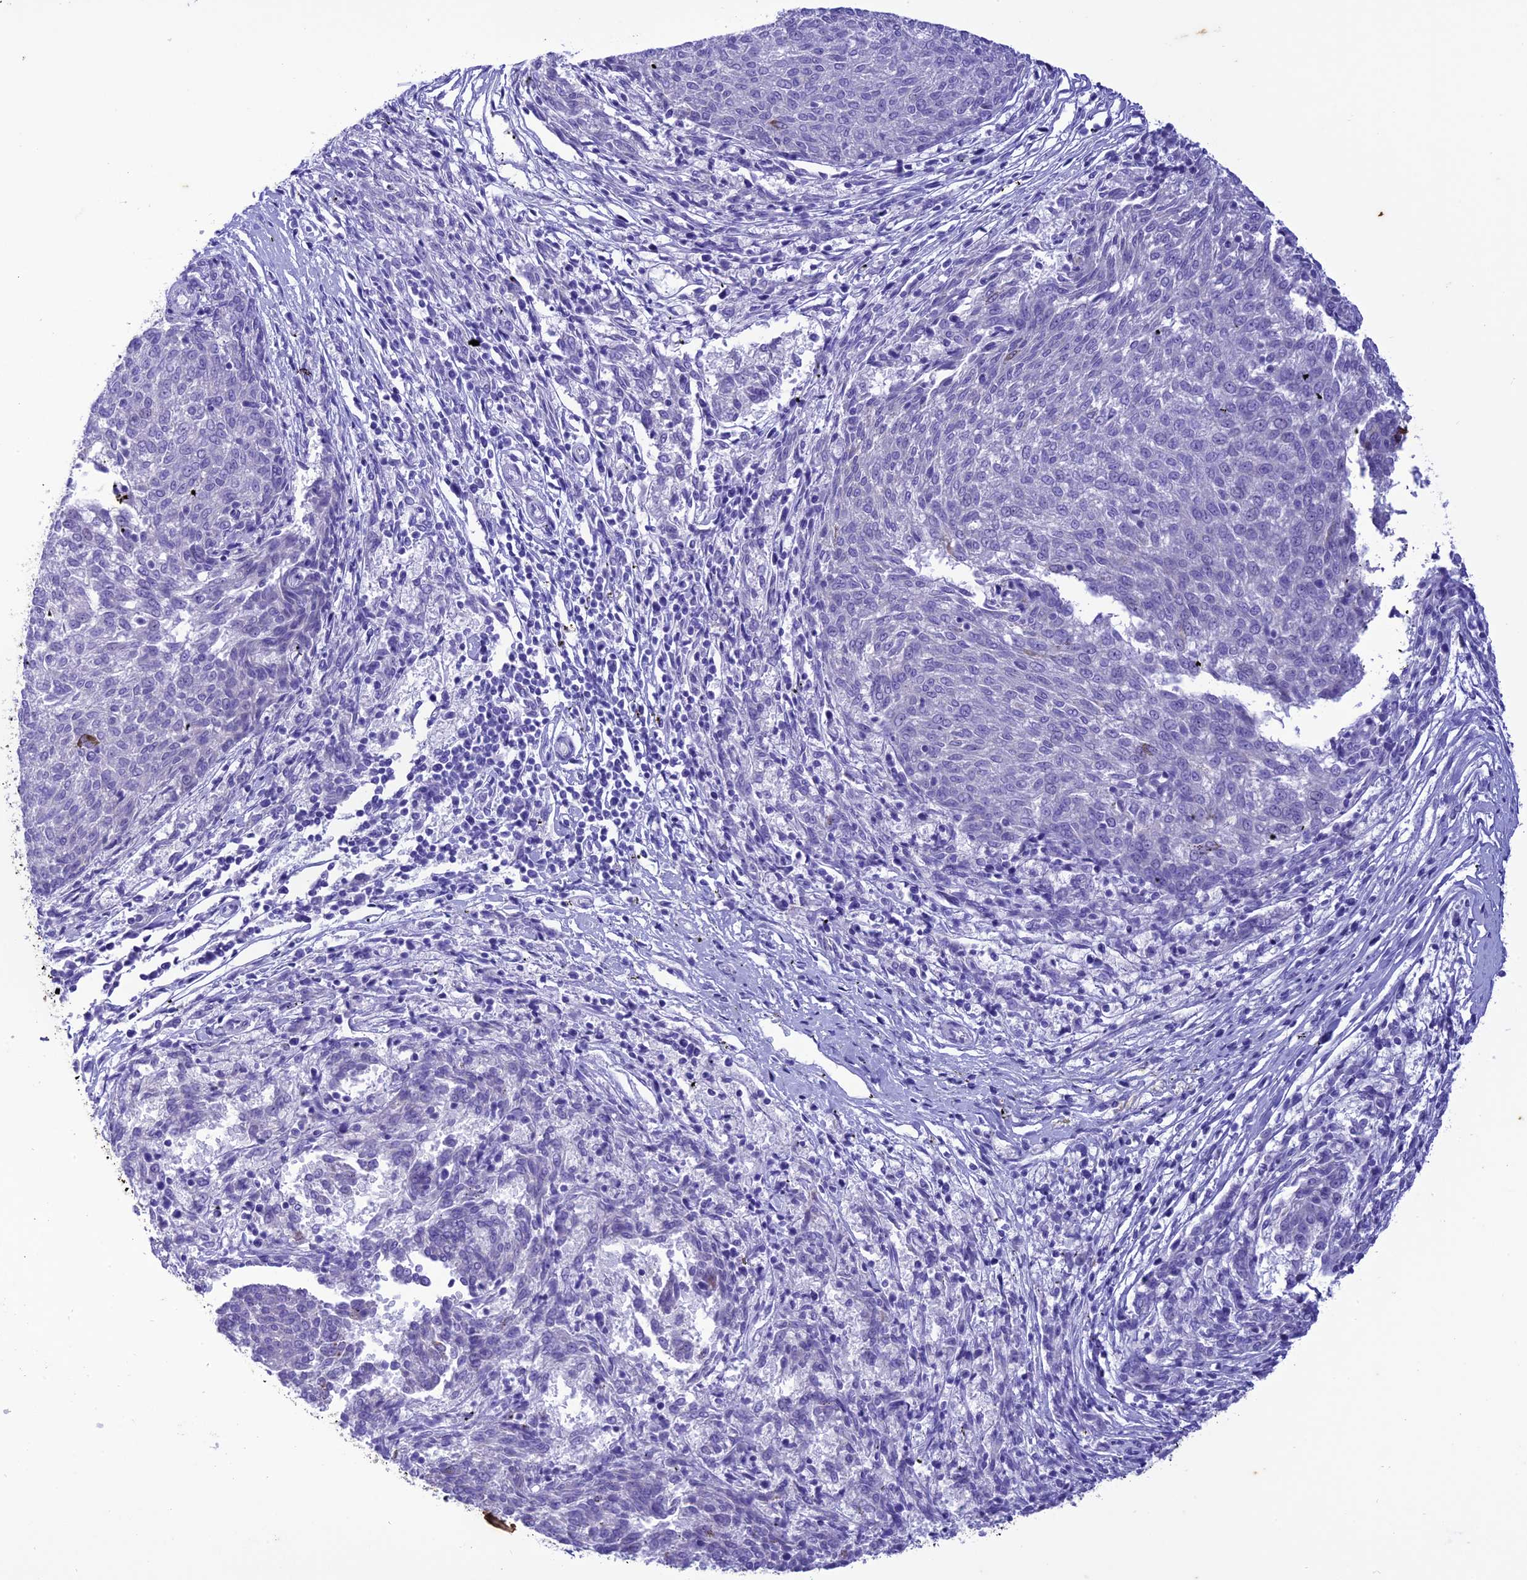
{"staining": {"intensity": "negative", "quantity": "none", "location": "none"}, "tissue": "melanoma", "cell_type": "Tumor cells", "image_type": "cancer", "snomed": [{"axis": "morphology", "description": "Malignant melanoma, NOS"}, {"axis": "topography", "description": "Skin"}], "caption": "Human malignant melanoma stained for a protein using immunohistochemistry (IHC) displays no expression in tumor cells.", "gene": "VPS52", "patient": {"sex": "female", "age": 72}}